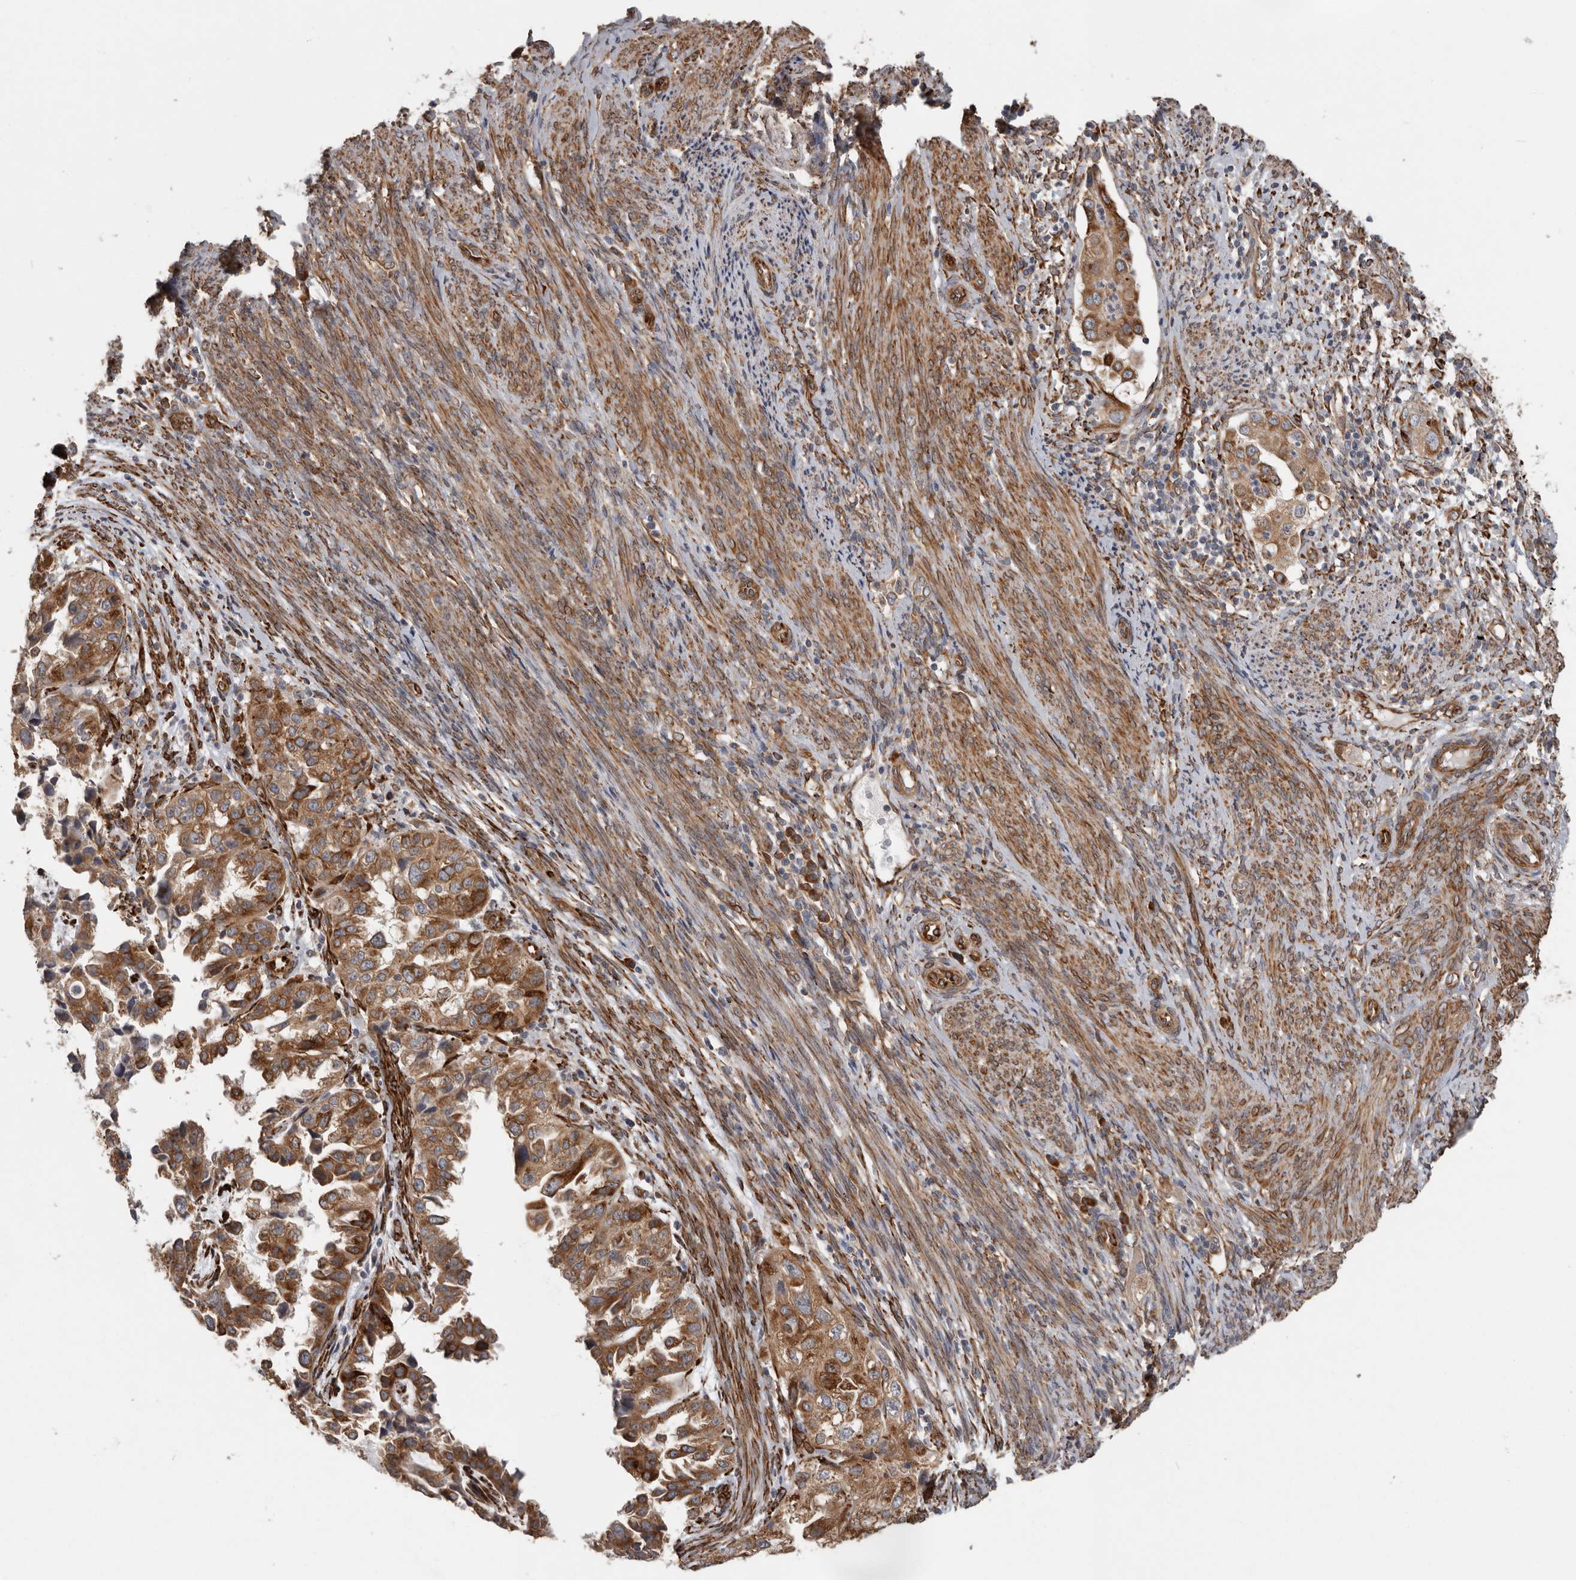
{"staining": {"intensity": "moderate", "quantity": ">75%", "location": "cytoplasmic/membranous"}, "tissue": "endometrial cancer", "cell_type": "Tumor cells", "image_type": "cancer", "snomed": [{"axis": "morphology", "description": "Adenocarcinoma, NOS"}, {"axis": "topography", "description": "Endometrium"}], "caption": "A brown stain highlights moderate cytoplasmic/membranous positivity of a protein in endometrial adenocarcinoma tumor cells. (Stains: DAB in brown, nuclei in blue, Microscopy: brightfield microscopy at high magnification).", "gene": "CEP350", "patient": {"sex": "female", "age": 85}}